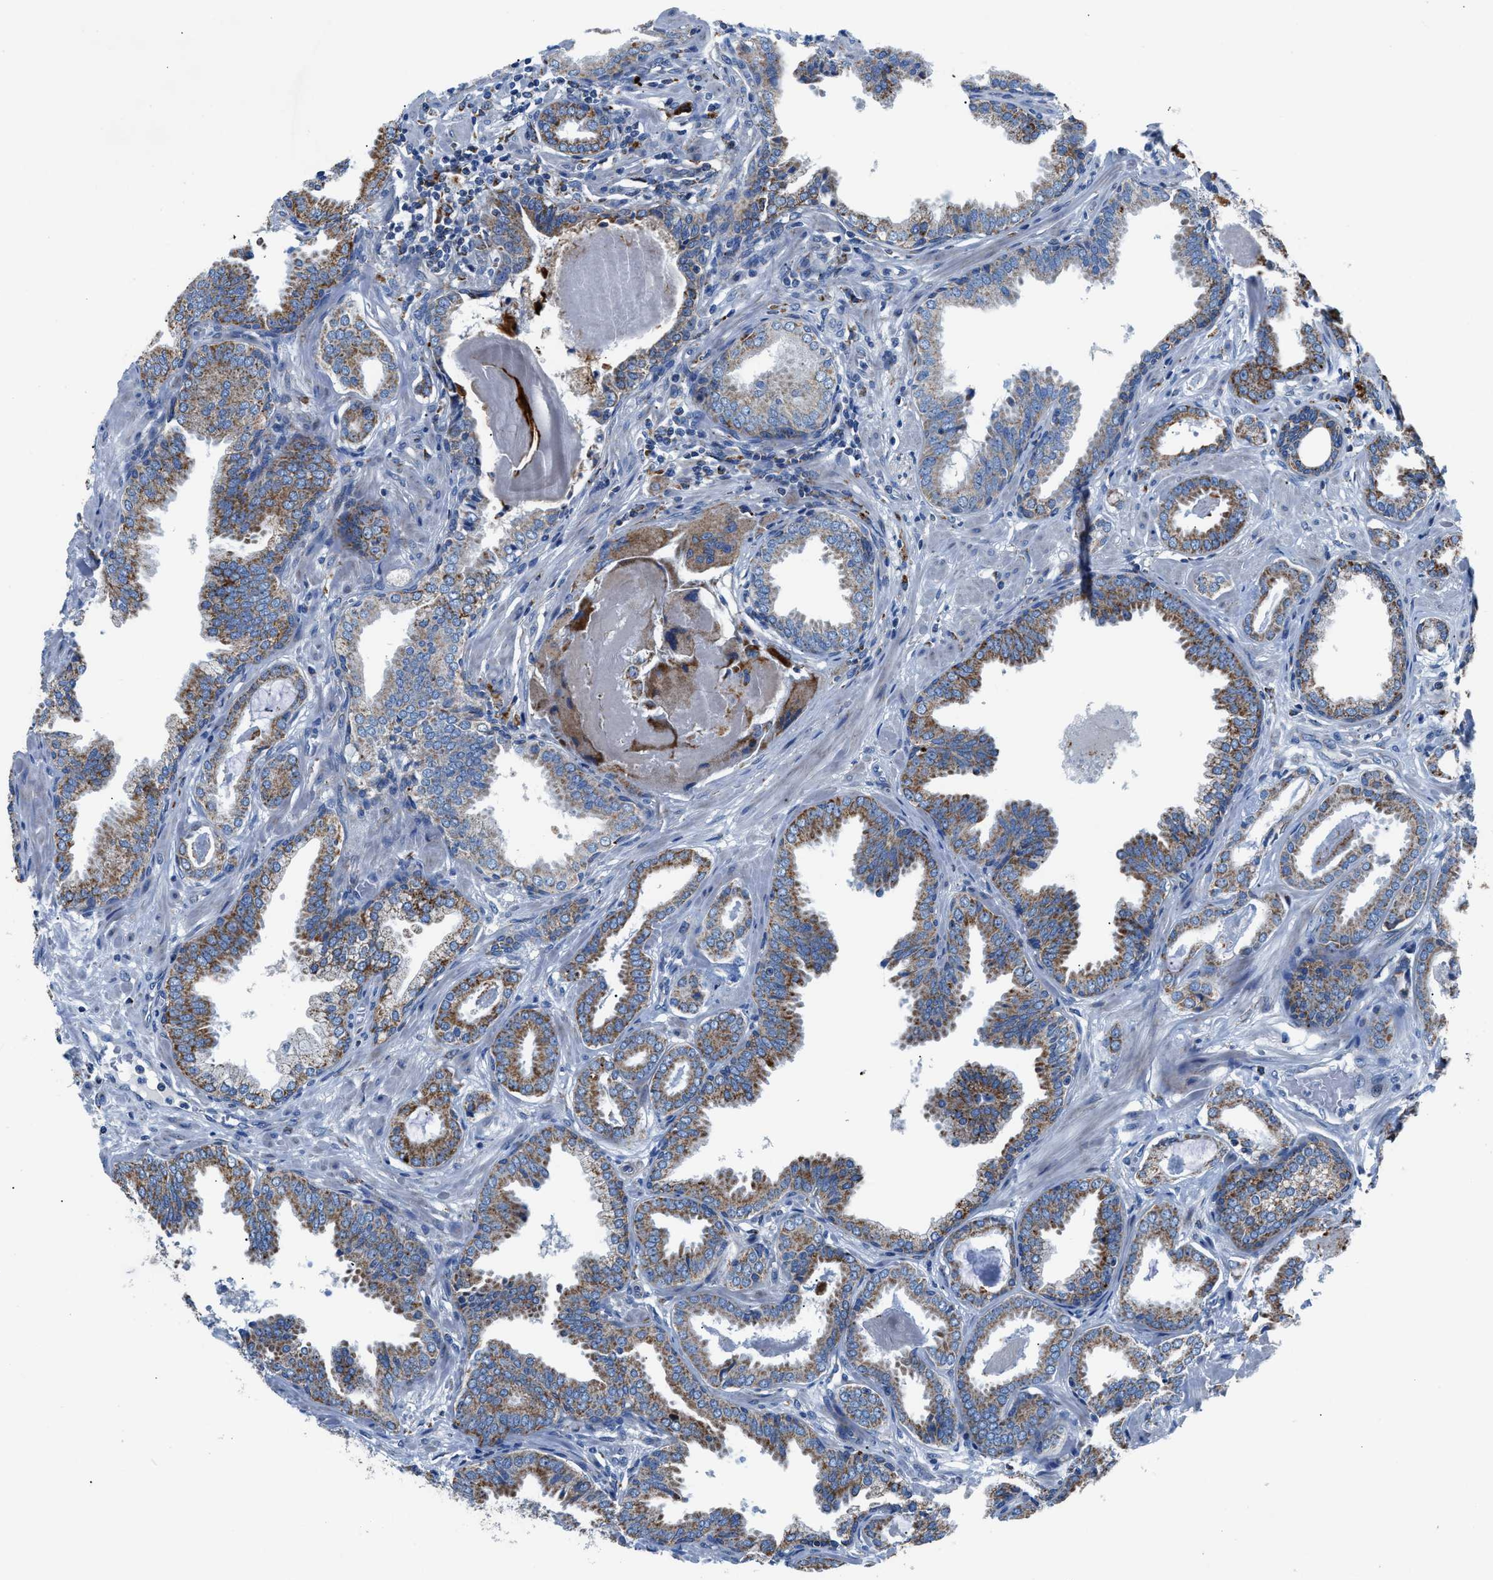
{"staining": {"intensity": "moderate", "quantity": ">75%", "location": "cytoplasmic/membranous"}, "tissue": "prostate cancer", "cell_type": "Tumor cells", "image_type": "cancer", "snomed": [{"axis": "morphology", "description": "Adenocarcinoma, Low grade"}, {"axis": "topography", "description": "Prostate"}], "caption": "Moderate cytoplasmic/membranous protein expression is present in approximately >75% of tumor cells in low-grade adenocarcinoma (prostate).", "gene": "ZDHHC3", "patient": {"sex": "male", "age": 53}}